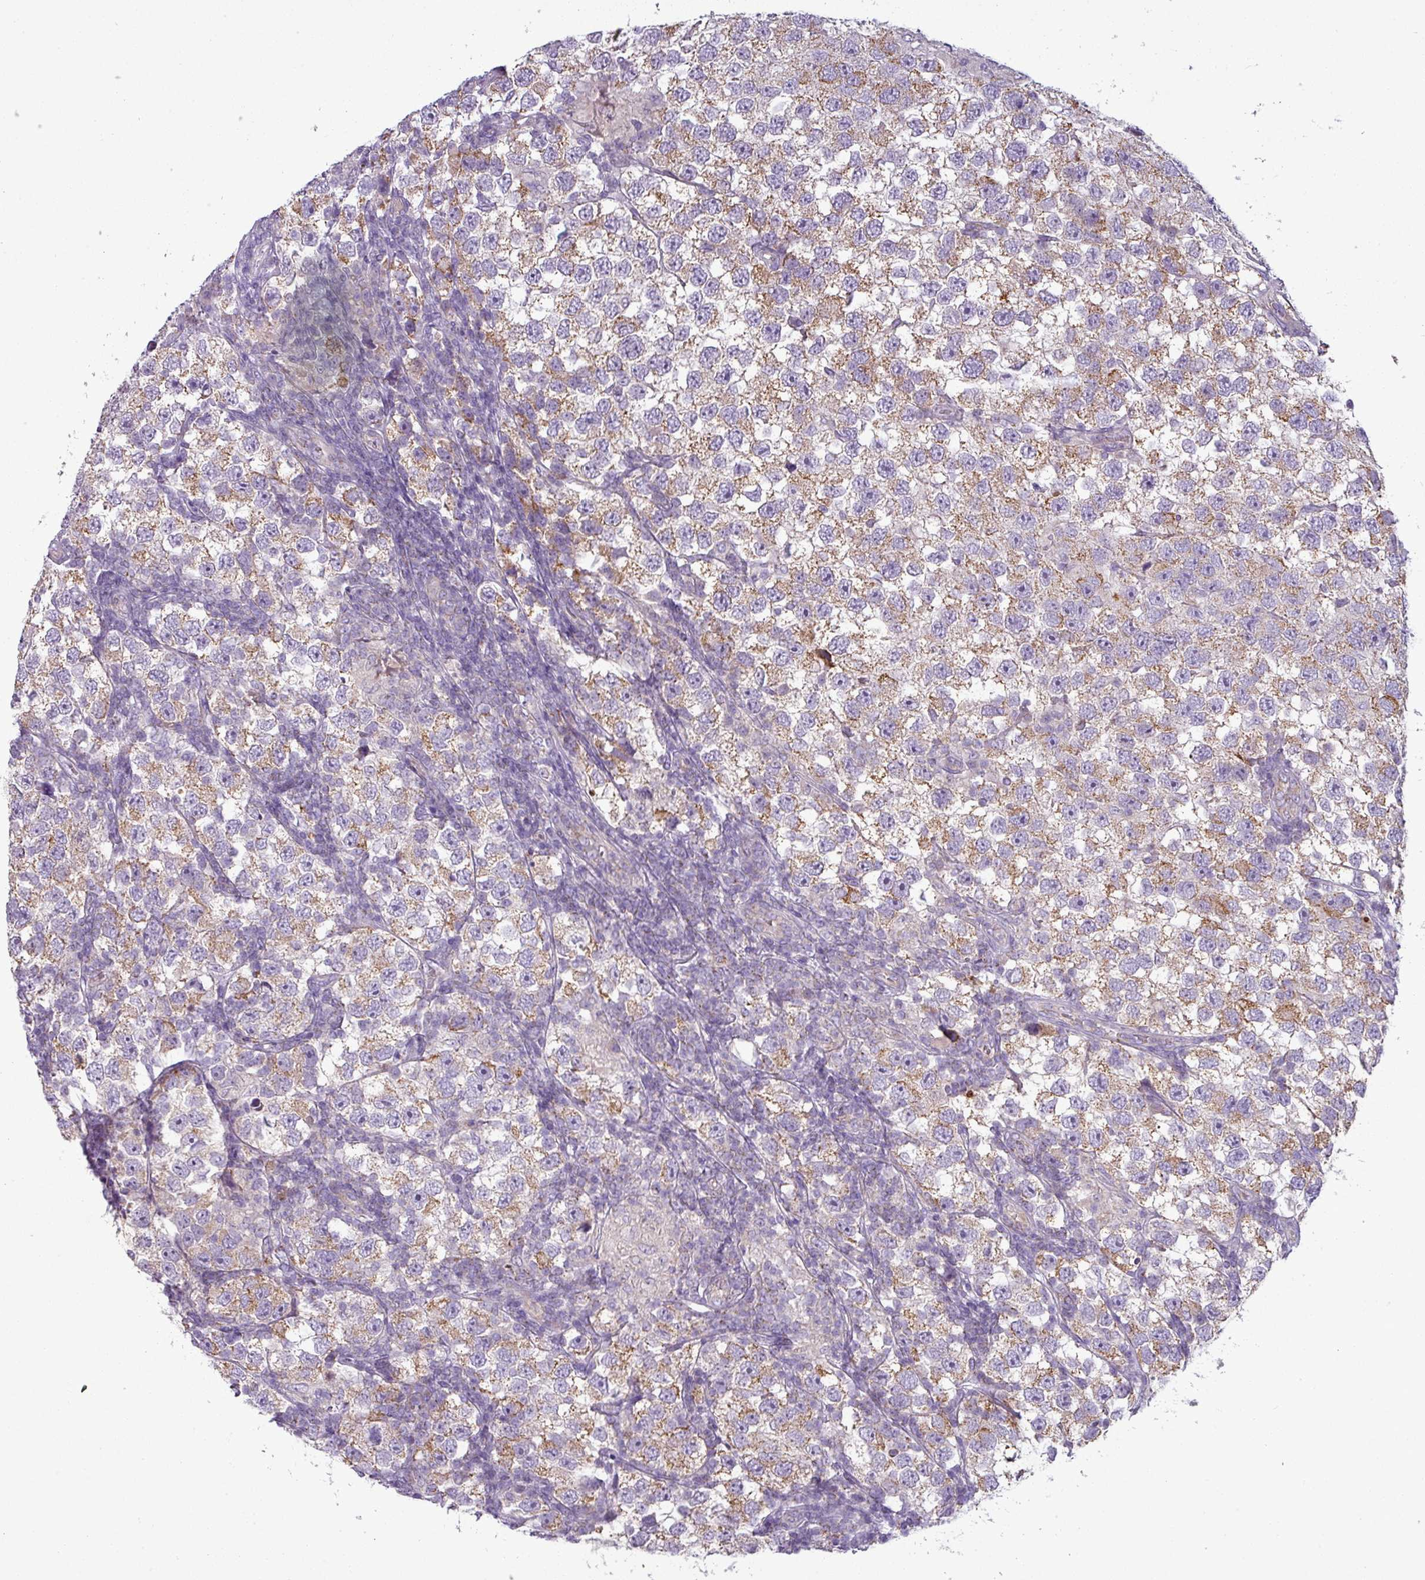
{"staining": {"intensity": "moderate", "quantity": ">75%", "location": "cytoplasmic/membranous"}, "tissue": "testis cancer", "cell_type": "Tumor cells", "image_type": "cancer", "snomed": [{"axis": "morphology", "description": "Seminoma, NOS"}, {"axis": "topography", "description": "Testis"}], "caption": "Protein staining of testis cancer tissue exhibits moderate cytoplasmic/membranous positivity in about >75% of tumor cells. (brown staining indicates protein expression, while blue staining denotes nuclei).", "gene": "PNMA6A", "patient": {"sex": "male", "age": 26}}